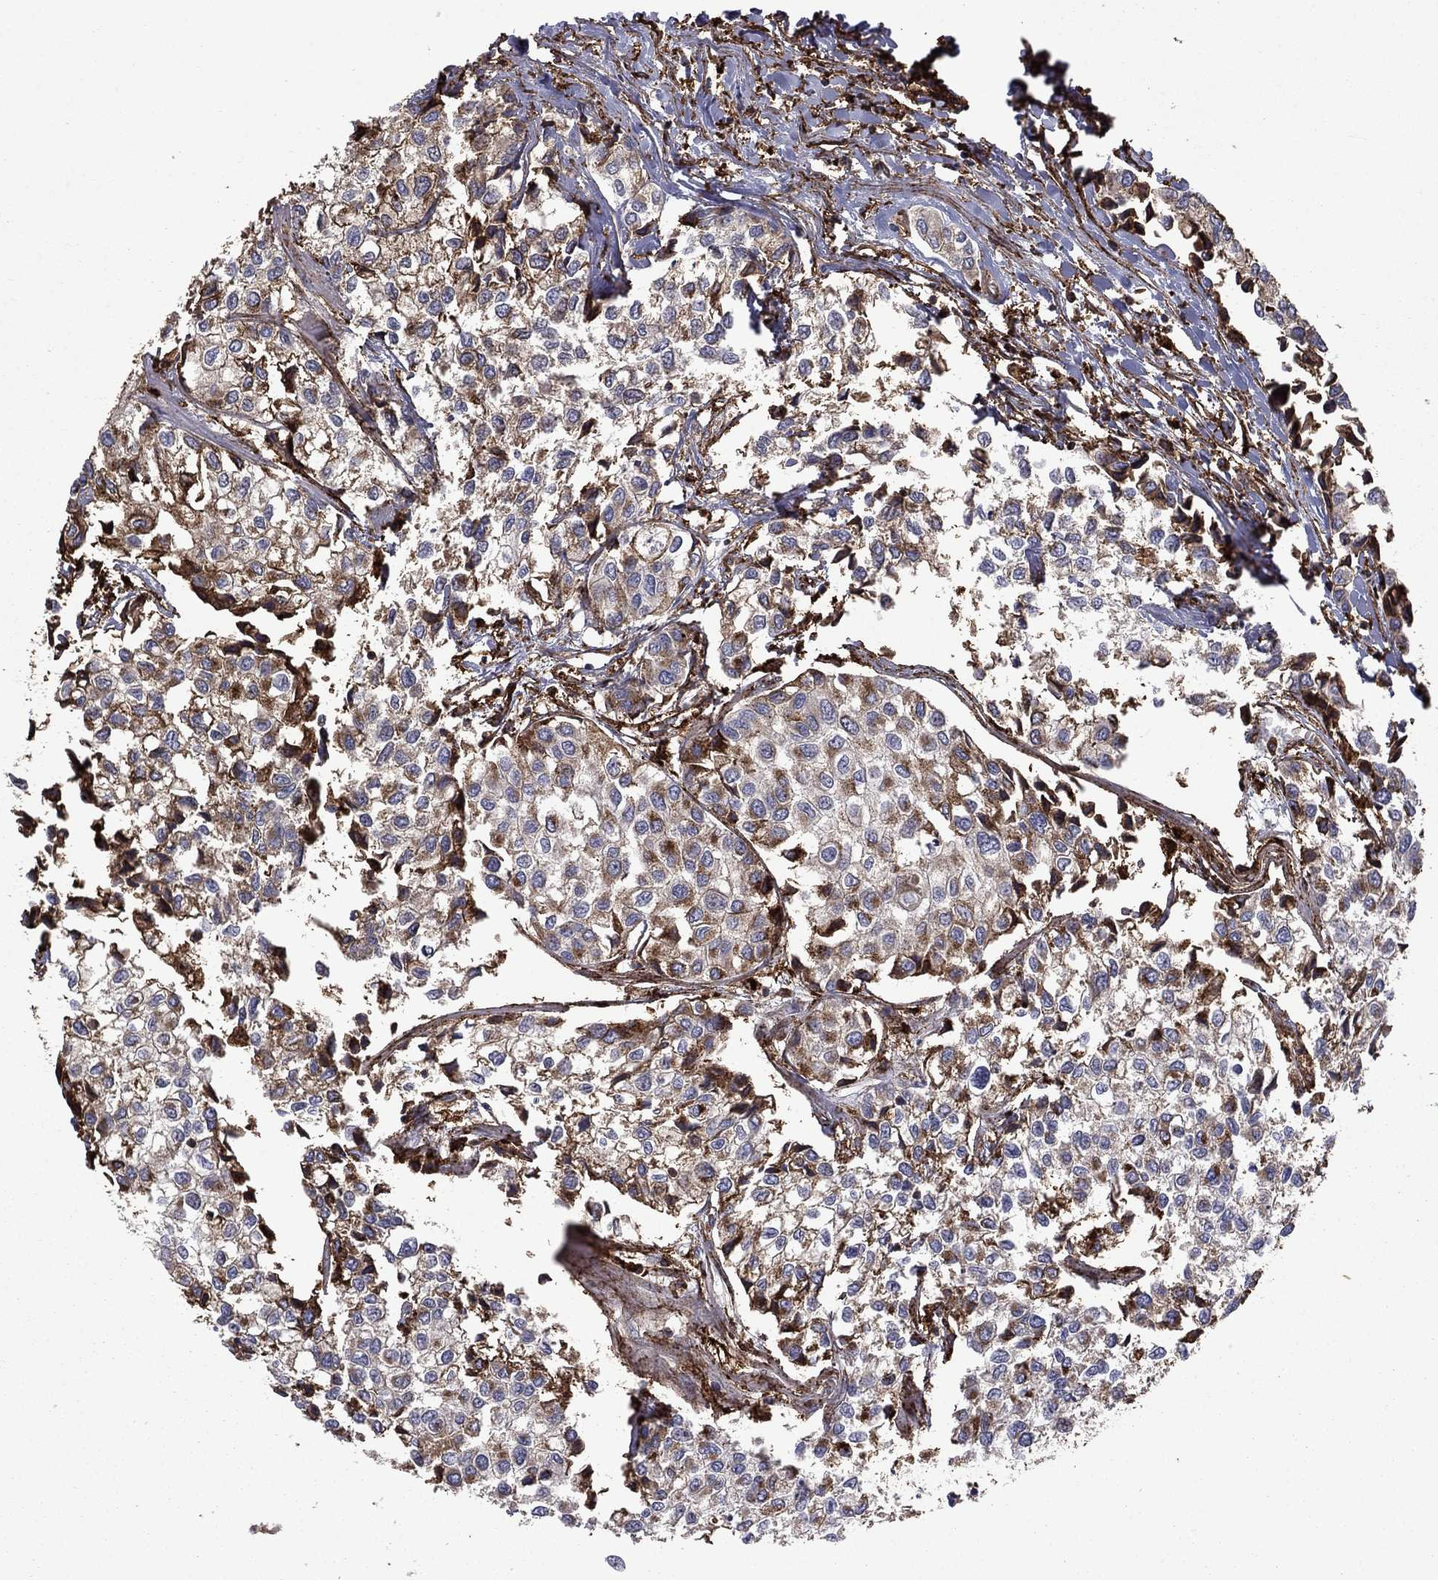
{"staining": {"intensity": "moderate", "quantity": "25%-75%", "location": "cytoplasmic/membranous"}, "tissue": "urothelial cancer", "cell_type": "Tumor cells", "image_type": "cancer", "snomed": [{"axis": "morphology", "description": "Urothelial carcinoma, High grade"}, {"axis": "topography", "description": "Urinary bladder"}], "caption": "An immunohistochemistry (IHC) histopathology image of tumor tissue is shown. Protein staining in brown labels moderate cytoplasmic/membranous positivity in urothelial cancer within tumor cells.", "gene": "PLAU", "patient": {"sex": "male", "age": 73}}